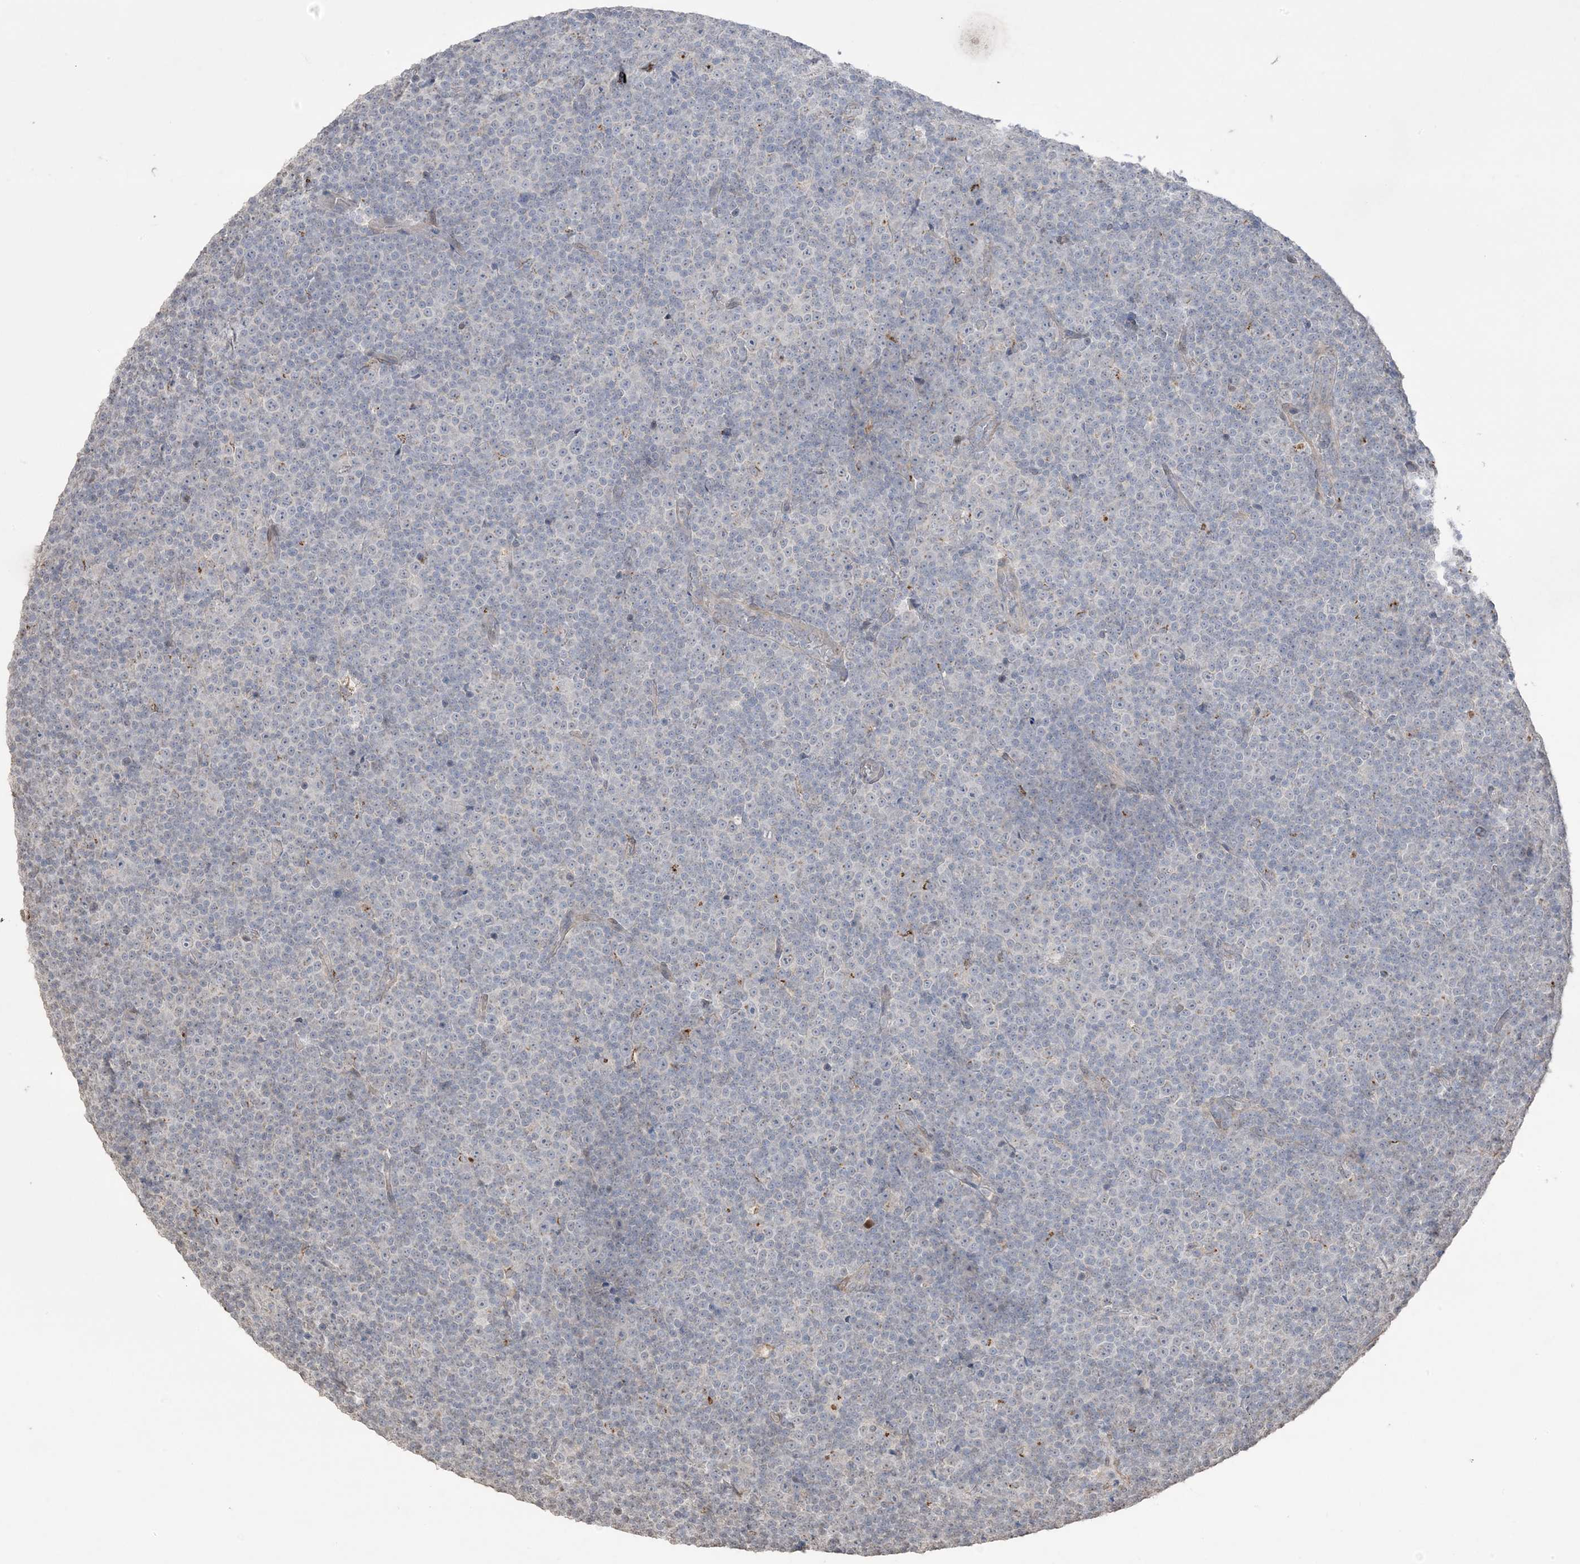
{"staining": {"intensity": "negative", "quantity": "none", "location": "none"}, "tissue": "lymphoma", "cell_type": "Tumor cells", "image_type": "cancer", "snomed": [{"axis": "morphology", "description": "Malignant lymphoma, non-Hodgkin's type, Low grade"}, {"axis": "topography", "description": "Lymph node"}], "caption": "This is a image of immunohistochemistry (IHC) staining of lymphoma, which shows no staining in tumor cells.", "gene": "XRN1", "patient": {"sex": "female", "age": 67}}